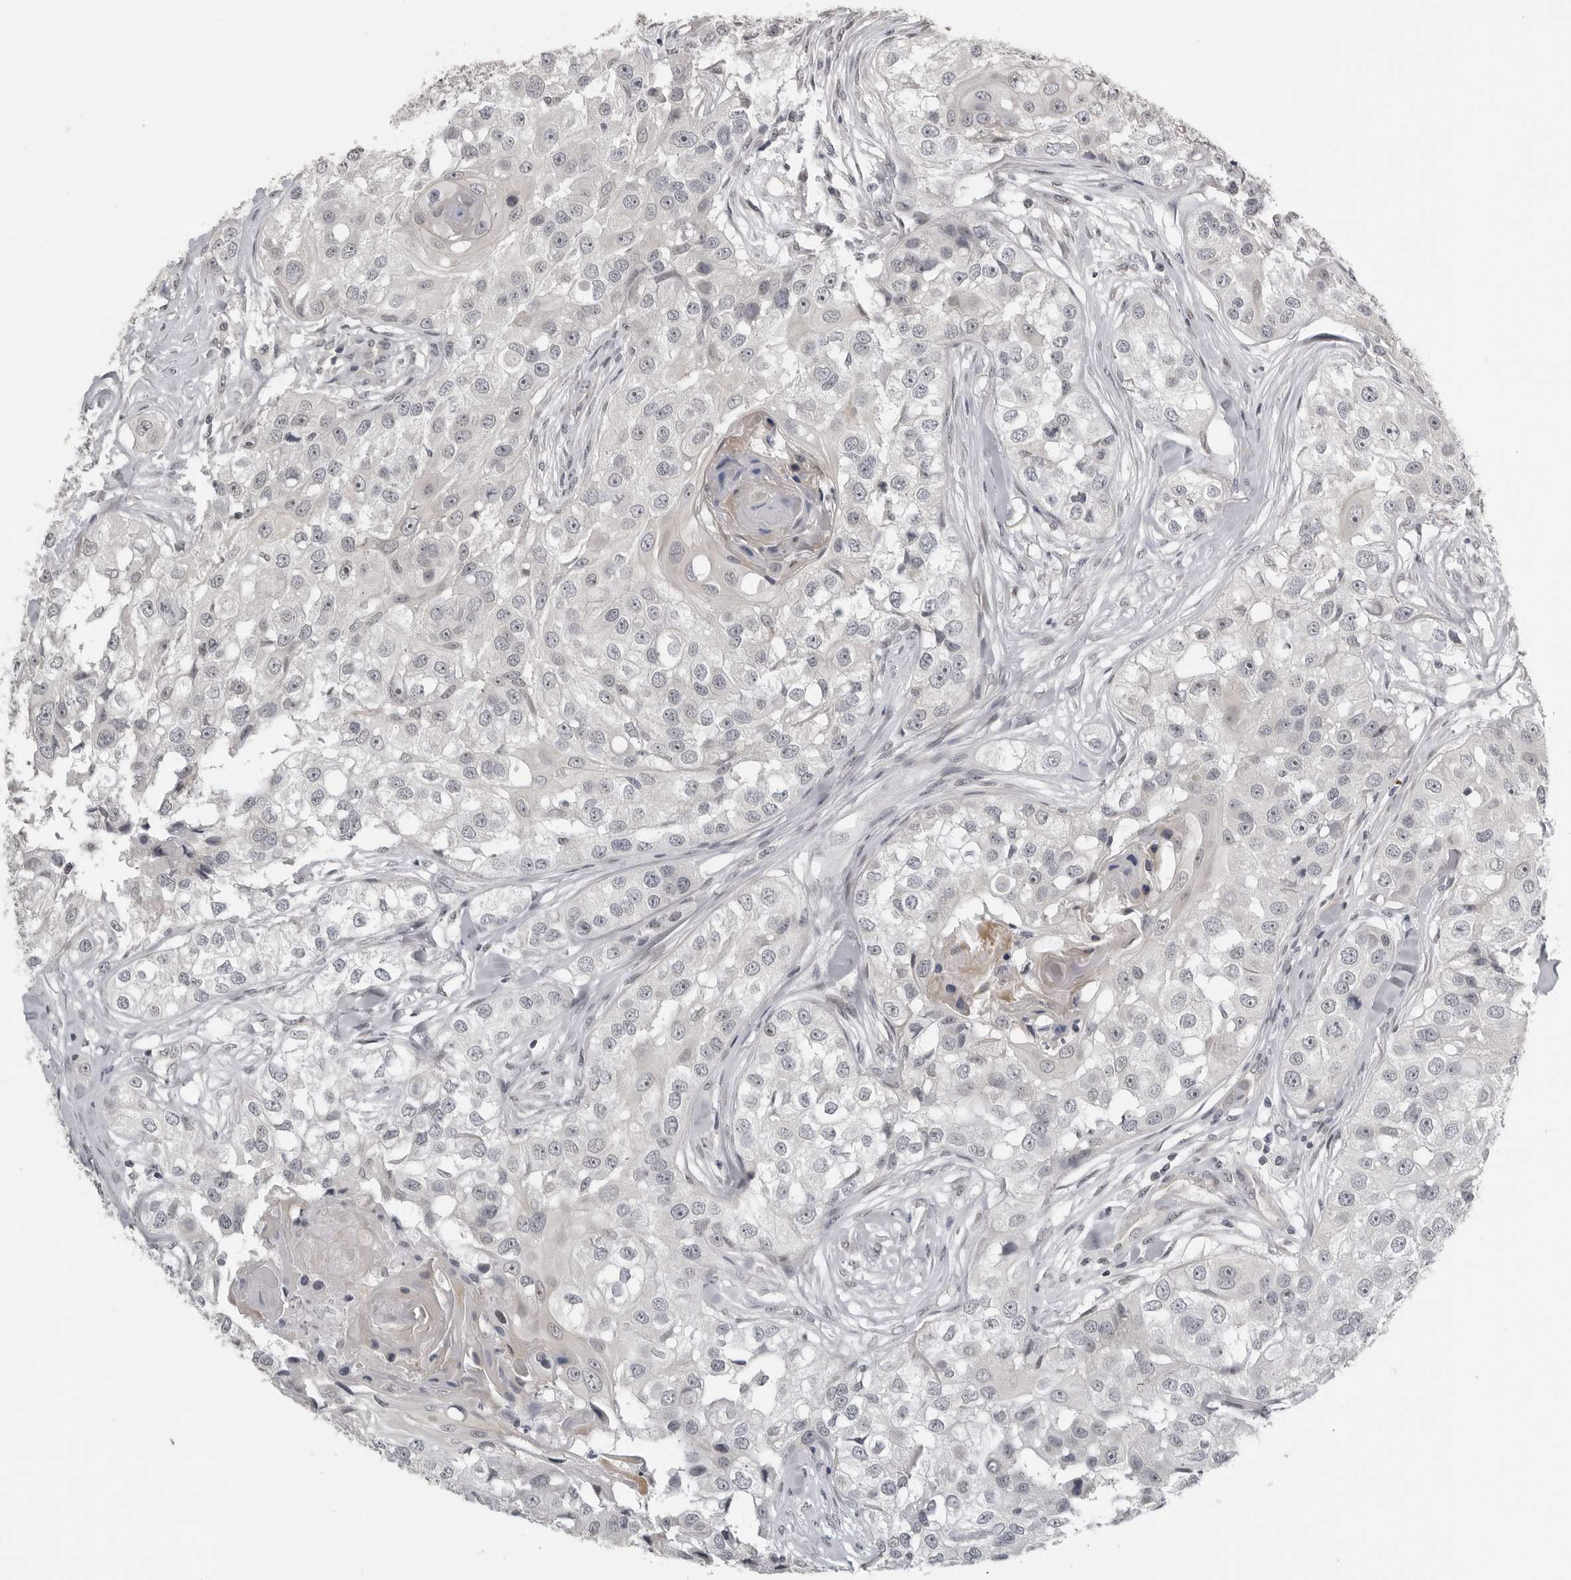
{"staining": {"intensity": "negative", "quantity": "none", "location": "none"}, "tissue": "head and neck cancer", "cell_type": "Tumor cells", "image_type": "cancer", "snomed": [{"axis": "morphology", "description": "Normal tissue, NOS"}, {"axis": "morphology", "description": "Squamous cell carcinoma, NOS"}, {"axis": "topography", "description": "Skeletal muscle"}, {"axis": "topography", "description": "Head-Neck"}], "caption": "The photomicrograph shows no staining of tumor cells in head and neck squamous cell carcinoma.", "gene": "PRRX2", "patient": {"sex": "male", "age": 51}}